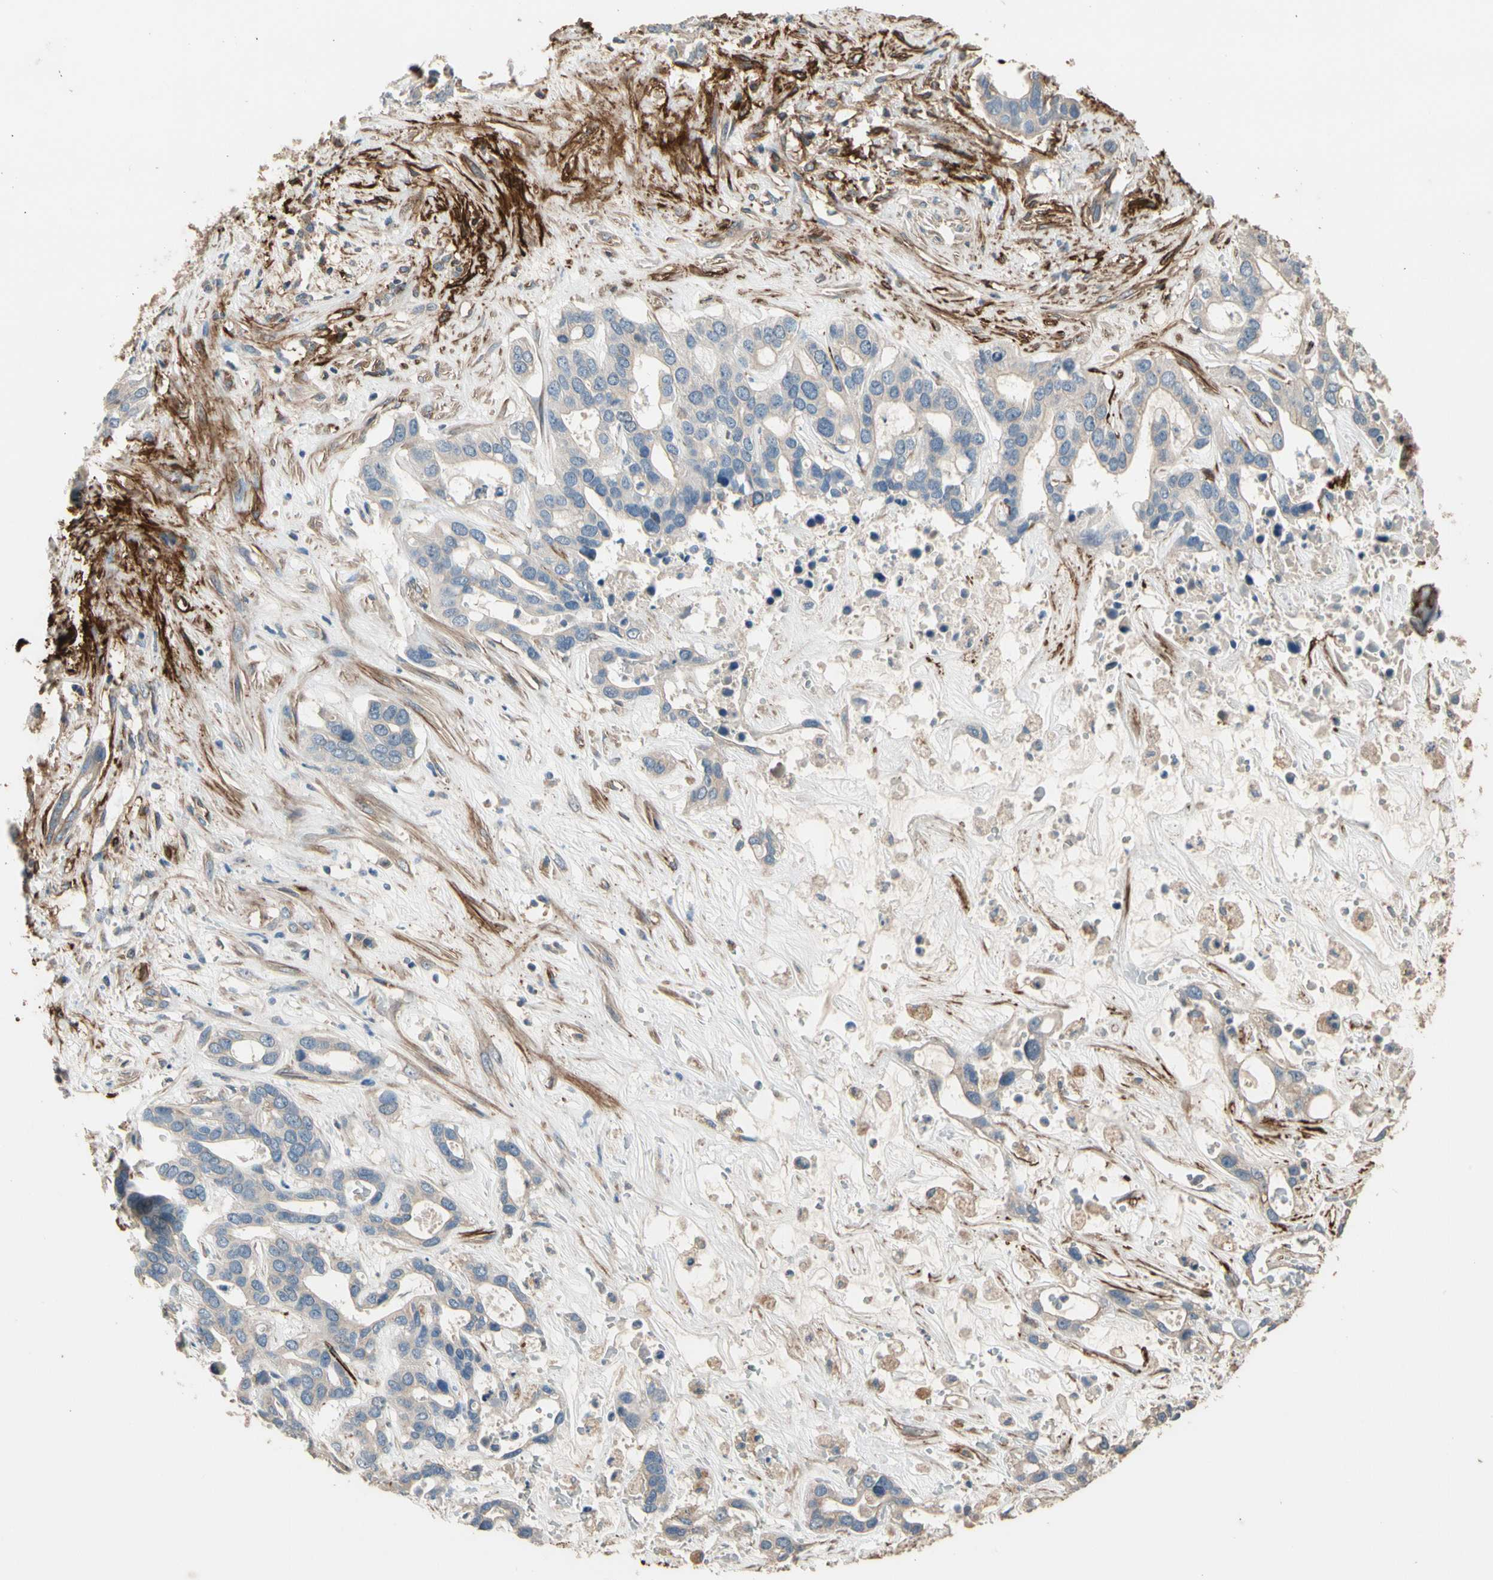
{"staining": {"intensity": "weak", "quantity": ">75%", "location": "cytoplasmic/membranous"}, "tissue": "liver cancer", "cell_type": "Tumor cells", "image_type": "cancer", "snomed": [{"axis": "morphology", "description": "Cholangiocarcinoma"}, {"axis": "topography", "description": "Liver"}], "caption": "The photomicrograph exhibits immunohistochemical staining of liver cholangiocarcinoma. There is weak cytoplasmic/membranous expression is present in about >75% of tumor cells.", "gene": "SUSD2", "patient": {"sex": "female", "age": 65}}